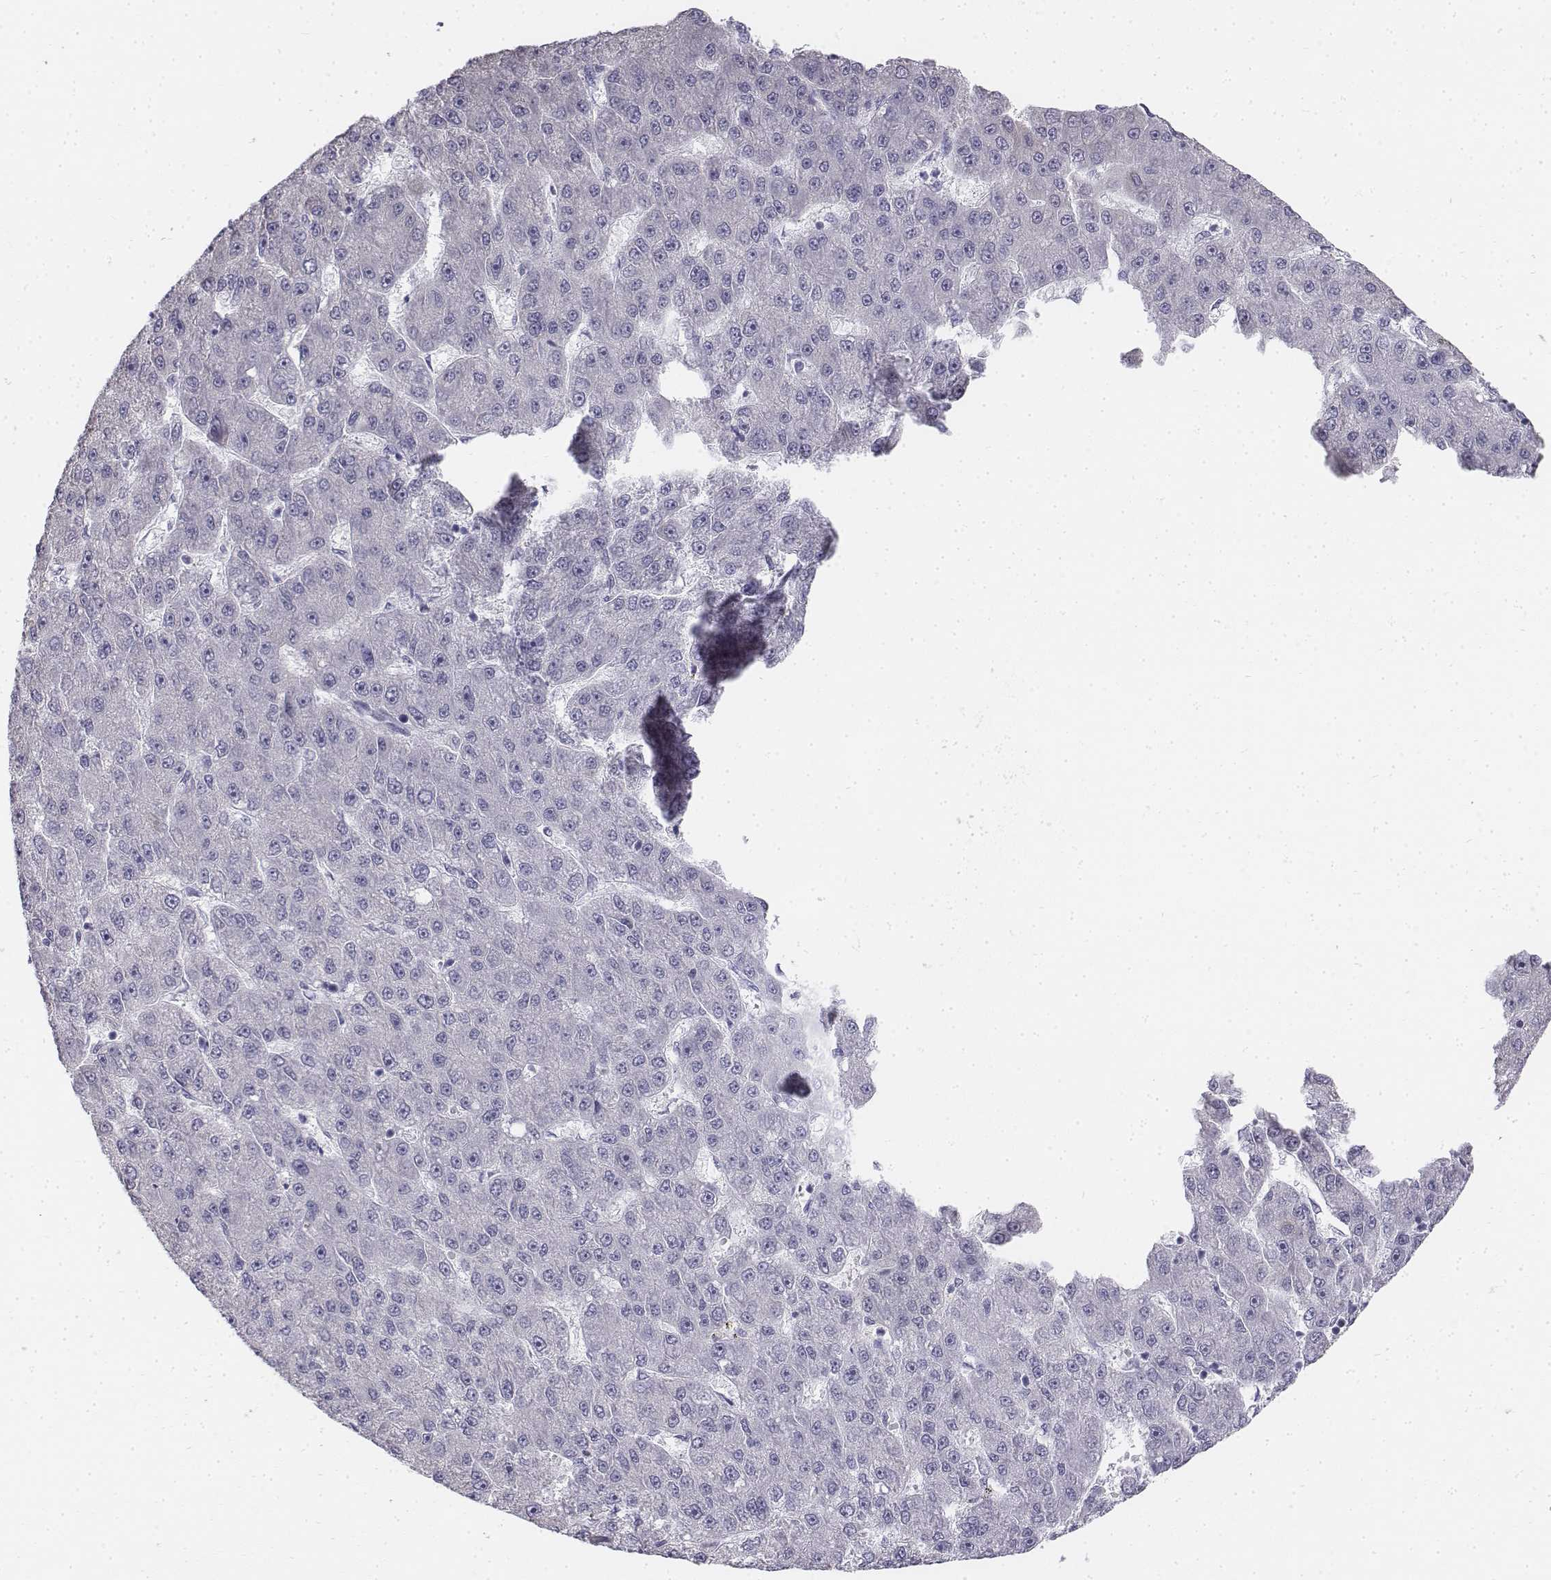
{"staining": {"intensity": "negative", "quantity": "none", "location": "none"}, "tissue": "liver cancer", "cell_type": "Tumor cells", "image_type": "cancer", "snomed": [{"axis": "morphology", "description": "Carcinoma, Hepatocellular, NOS"}, {"axis": "topography", "description": "Liver"}], "caption": "Immunohistochemistry image of human hepatocellular carcinoma (liver) stained for a protein (brown), which exhibits no positivity in tumor cells.", "gene": "PENK", "patient": {"sex": "male", "age": 67}}